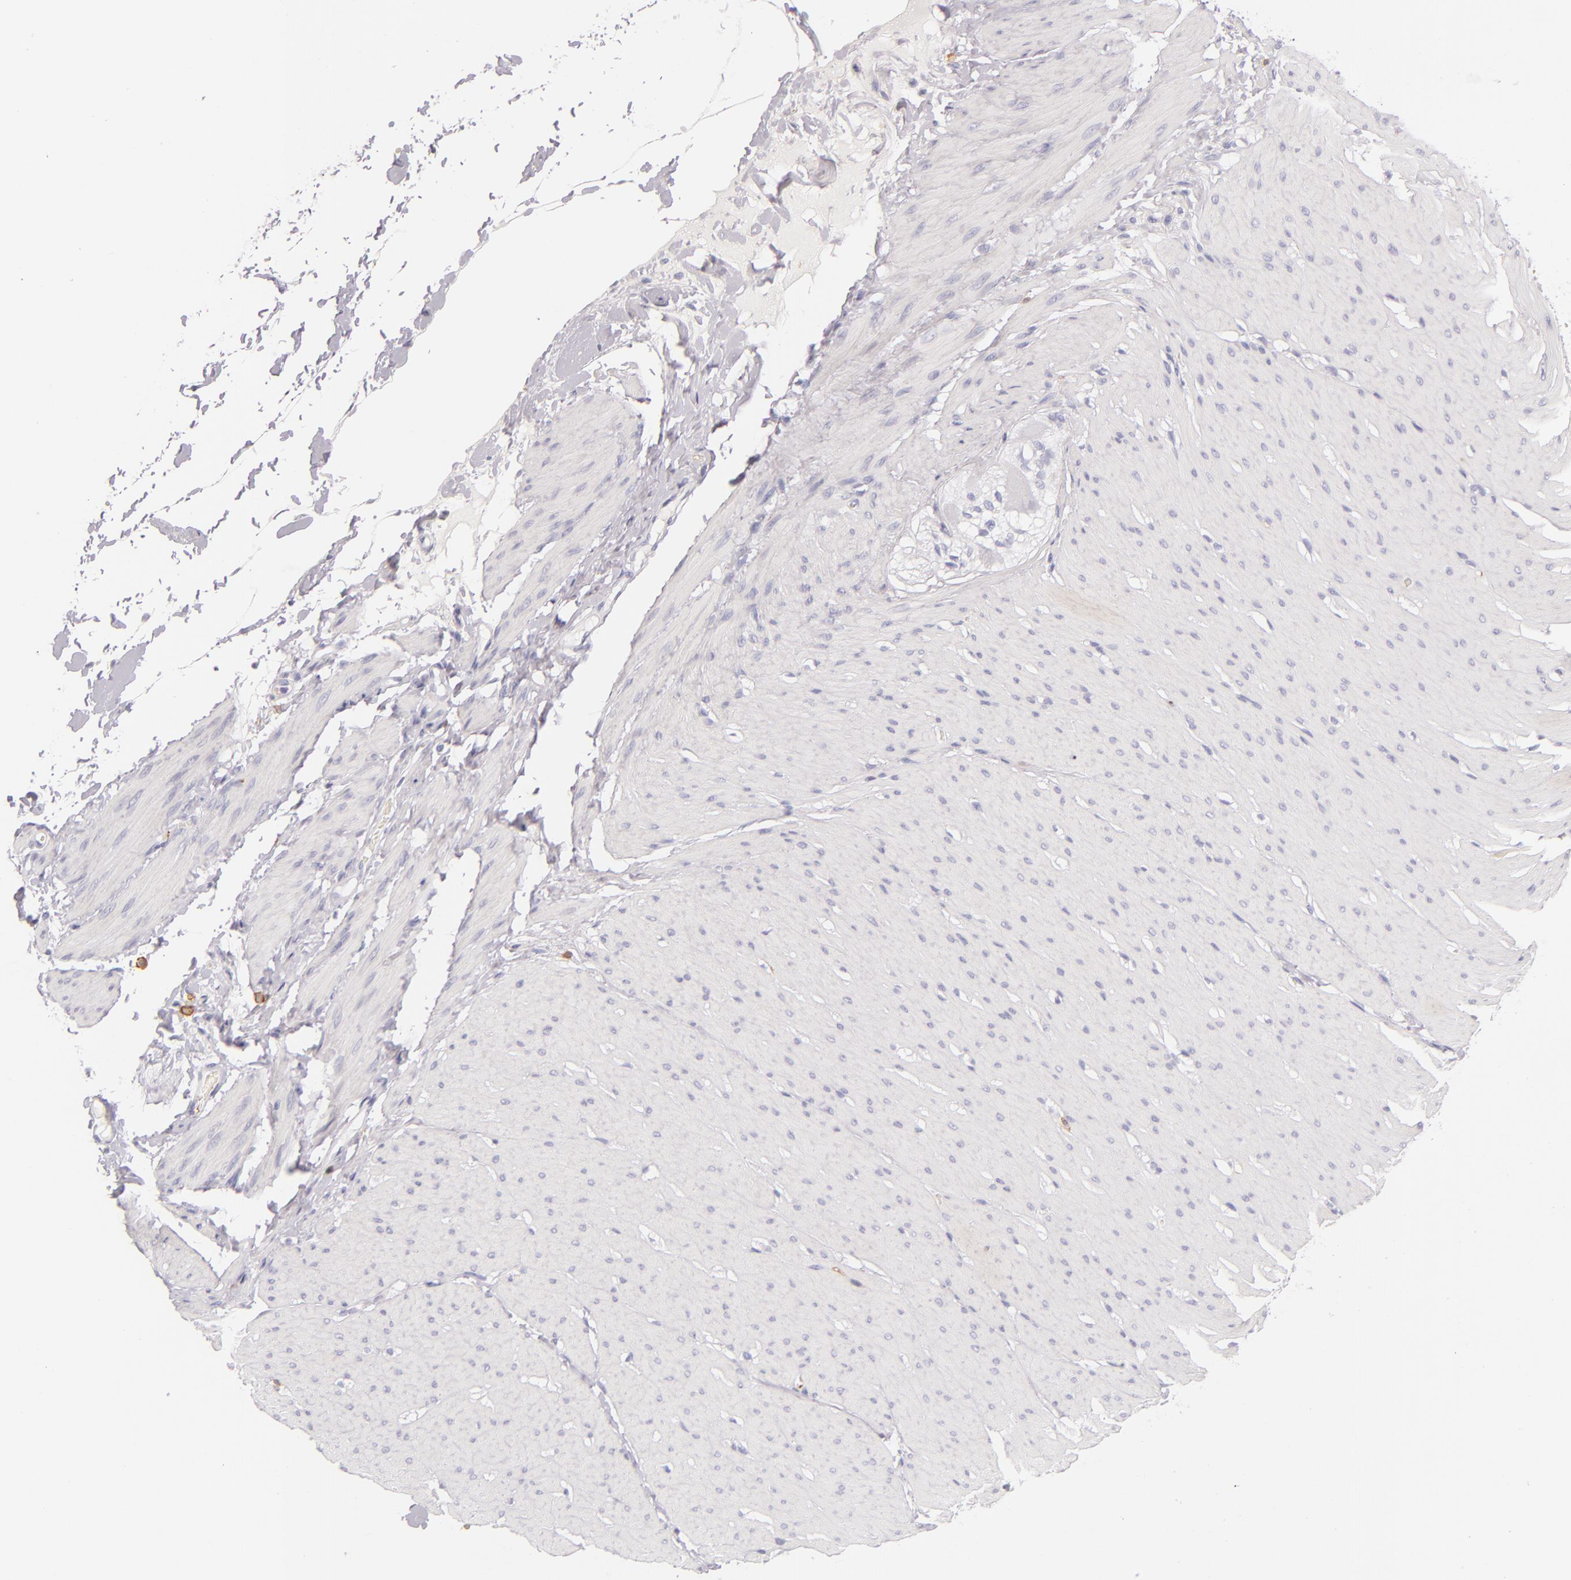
{"staining": {"intensity": "negative", "quantity": "none", "location": "none"}, "tissue": "smooth muscle", "cell_type": "Smooth muscle cells", "image_type": "normal", "snomed": [{"axis": "morphology", "description": "Normal tissue, NOS"}, {"axis": "topography", "description": "Smooth muscle"}, {"axis": "topography", "description": "Colon"}], "caption": "Immunohistochemistry (IHC) photomicrograph of benign smooth muscle stained for a protein (brown), which reveals no positivity in smooth muscle cells.", "gene": "LAT", "patient": {"sex": "male", "age": 67}}